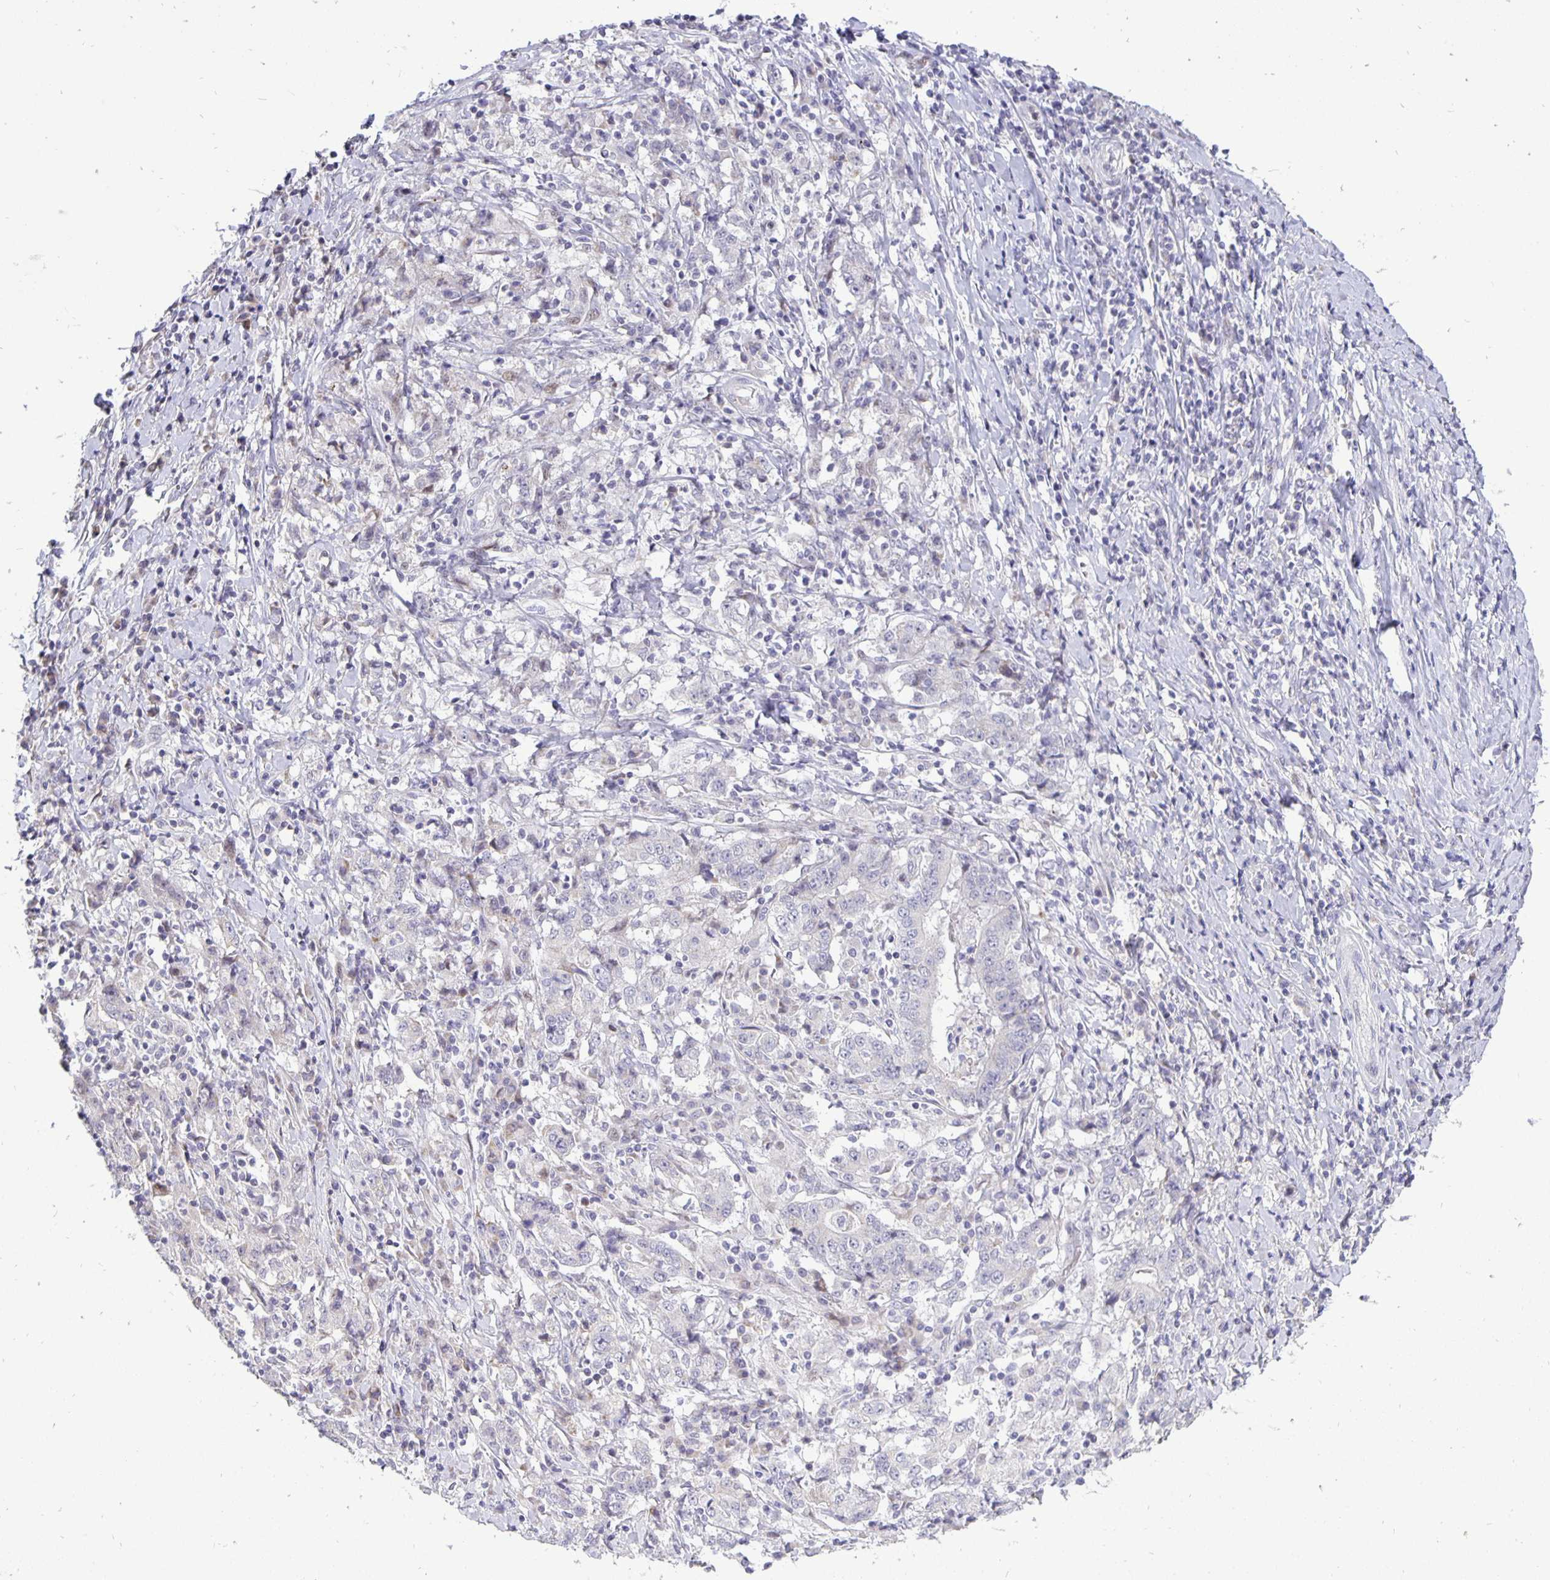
{"staining": {"intensity": "negative", "quantity": "none", "location": "none"}, "tissue": "stomach cancer", "cell_type": "Tumor cells", "image_type": "cancer", "snomed": [{"axis": "morphology", "description": "Normal tissue, NOS"}, {"axis": "morphology", "description": "Adenocarcinoma, NOS"}, {"axis": "topography", "description": "Stomach, upper"}, {"axis": "topography", "description": "Stomach"}], "caption": "DAB (3,3'-diaminobenzidine) immunohistochemical staining of stomach cancer exhibits no significant positivity in tumor cells.", "gene": "ERBB2", "patient": {"sex": "male", "age": 59}}